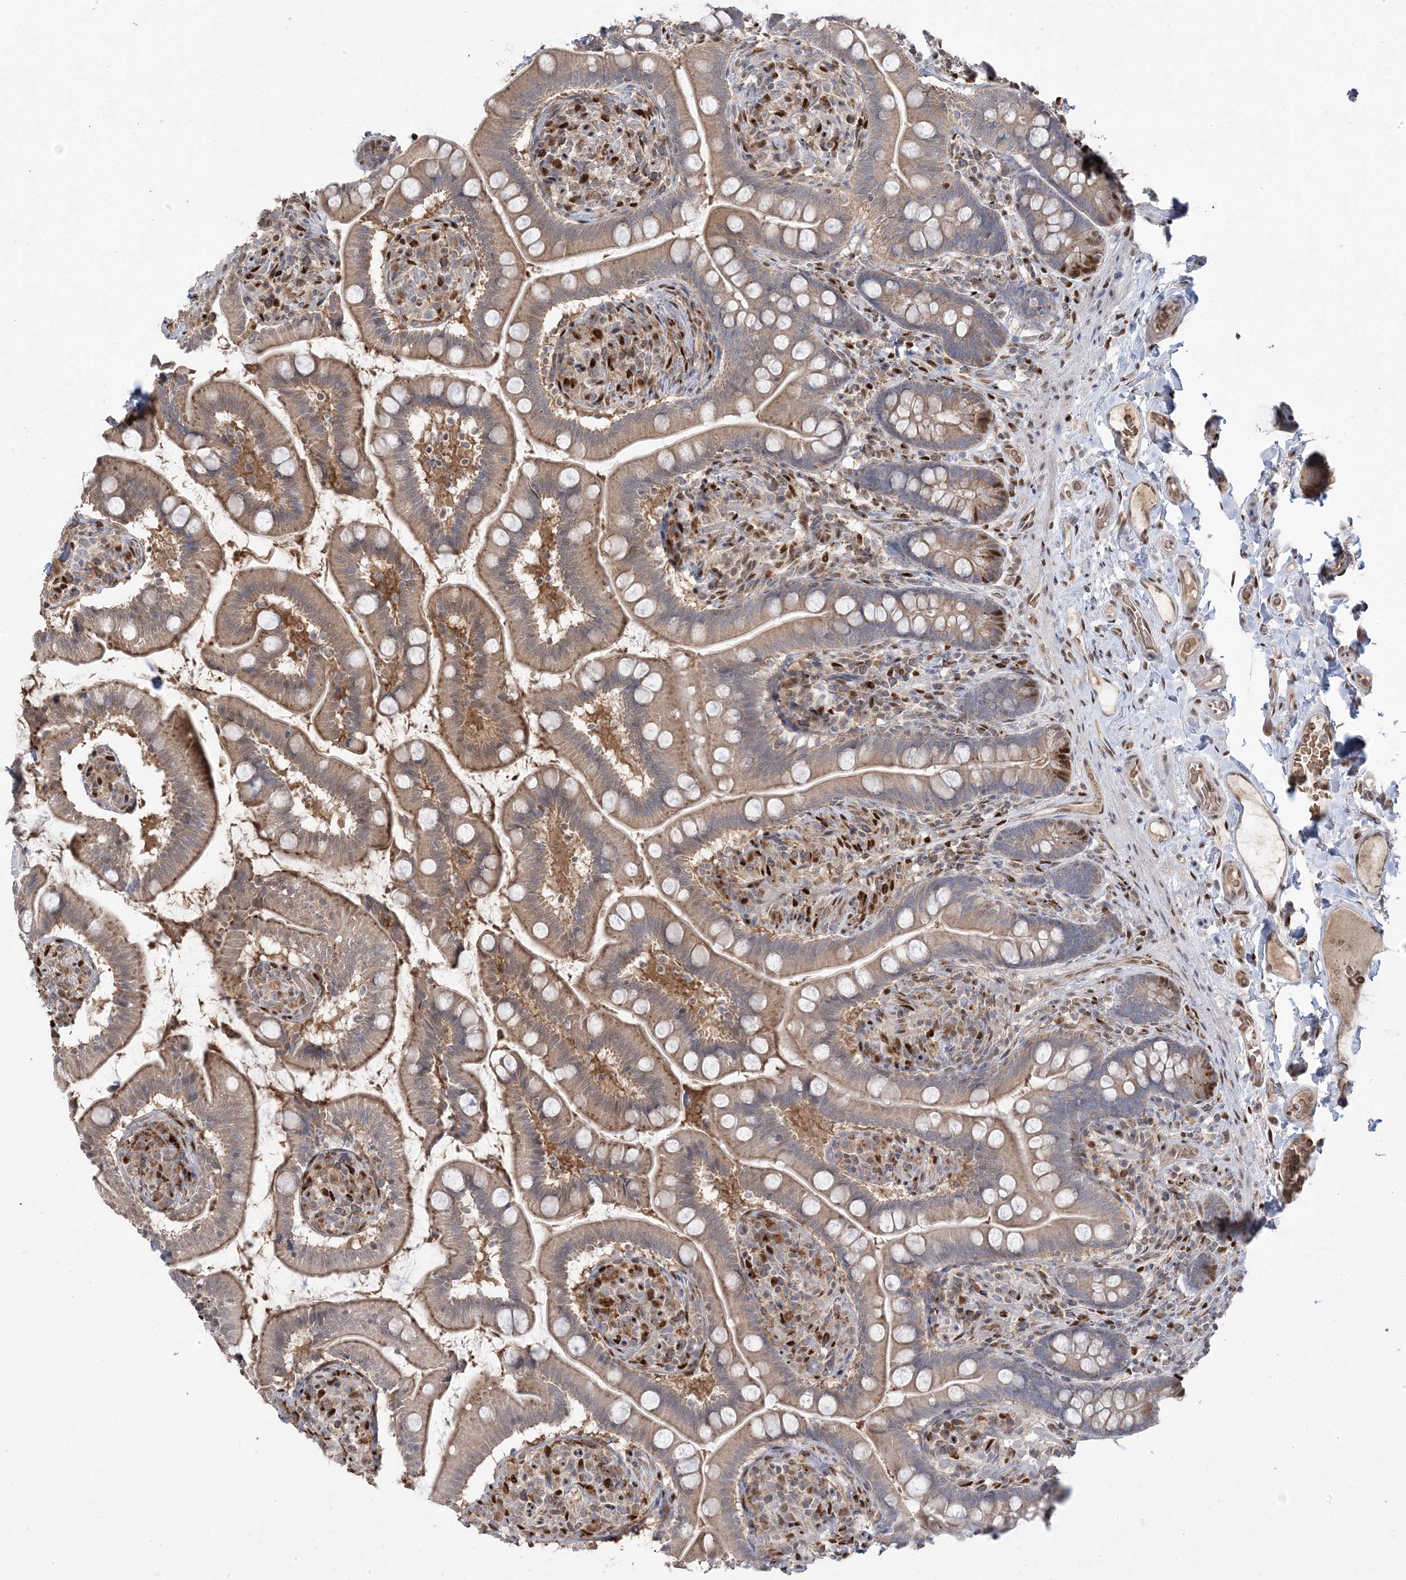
{"staining": {"intensity": "moderate", "quantity": "25%-75%", "location": "cytoplasmic/membranous"}, "tissue": "small intestine", "cell_type": "Glandular cells", "image_type": "normal", "snomed": [{"axis": "morphology", "description": "Normal tissue, NOS"}, {"axis": "topography", "description": "Small intestine"}], "caption": "Small intestine stained with DAB (3,3'-diaminobenzidine) immunohistochemistry (IHC) reveals medium levels of moderate cytoplasmic/membranous expression in about 25%-75% of glandular cells. The protein is shown in brown color, while the nuclei are stained blue.", "gene": "PPOX", "patient": {"sex": "female", "age": 64}}